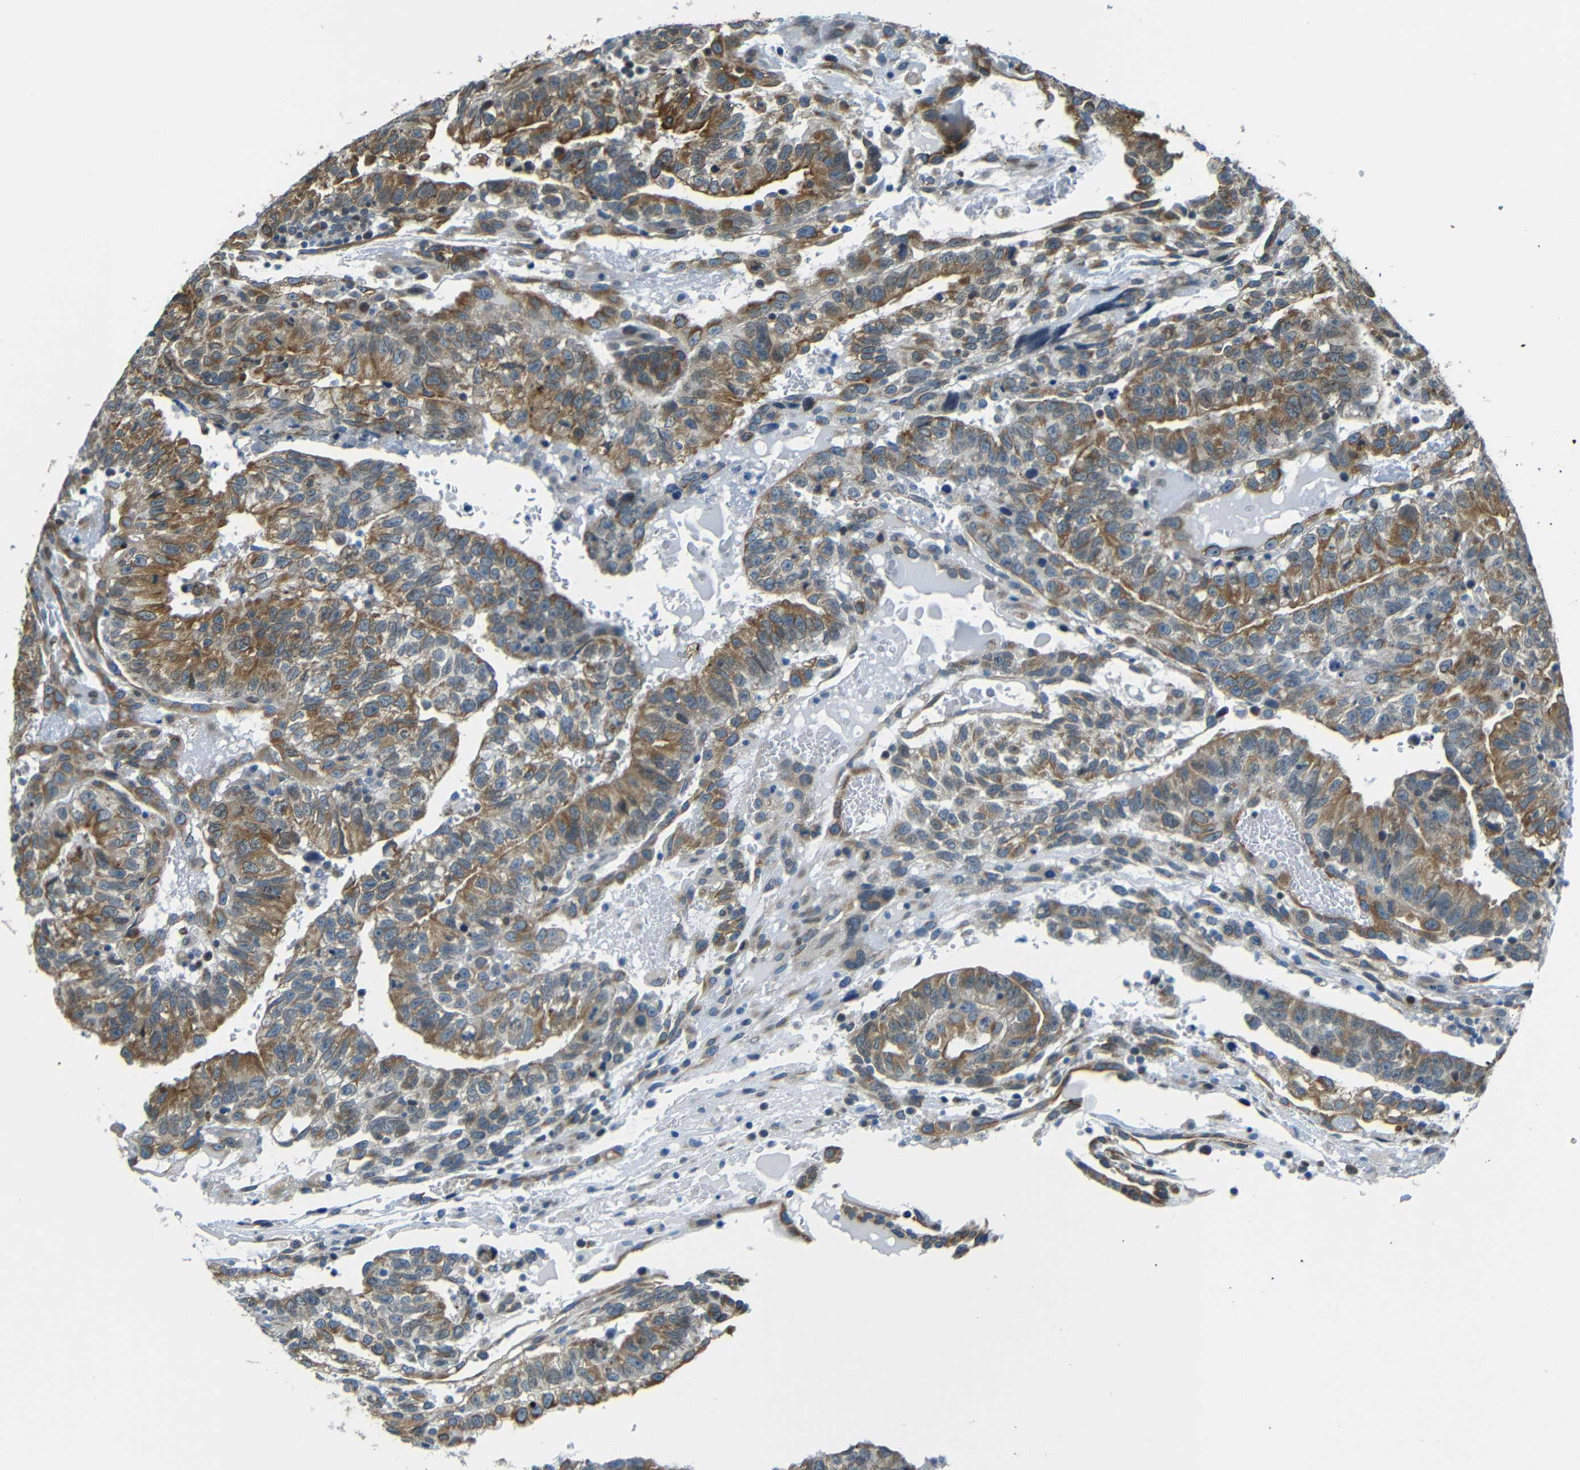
{"staining": {"intensity": "moderate", "quantity": ">75%", "location": "cytoplasmic/membranous"}, "tissue": "testis cancer", "cell_type": "Tumor cells", "image_type": "cancer", "snomed": [{"axis": "morphology", "description": "Seminoma, NOS"}, {"axis": "morphology", "description": "Carcinoma, Embryonal, NOS"}, {"axis": "topography", "description": "Testis"}], "caption": "Immunohistochemical staining of human embryonal carcinoma (testis) reveals medium levels of moderate cytoplasmic/membranous protein expression in about >75% of tumor cells. (DAB IHC, brown staining for protein, blue staining for nuclei).", "gene": "VAPB", "patient": {"sex": "male", "age": 52}}